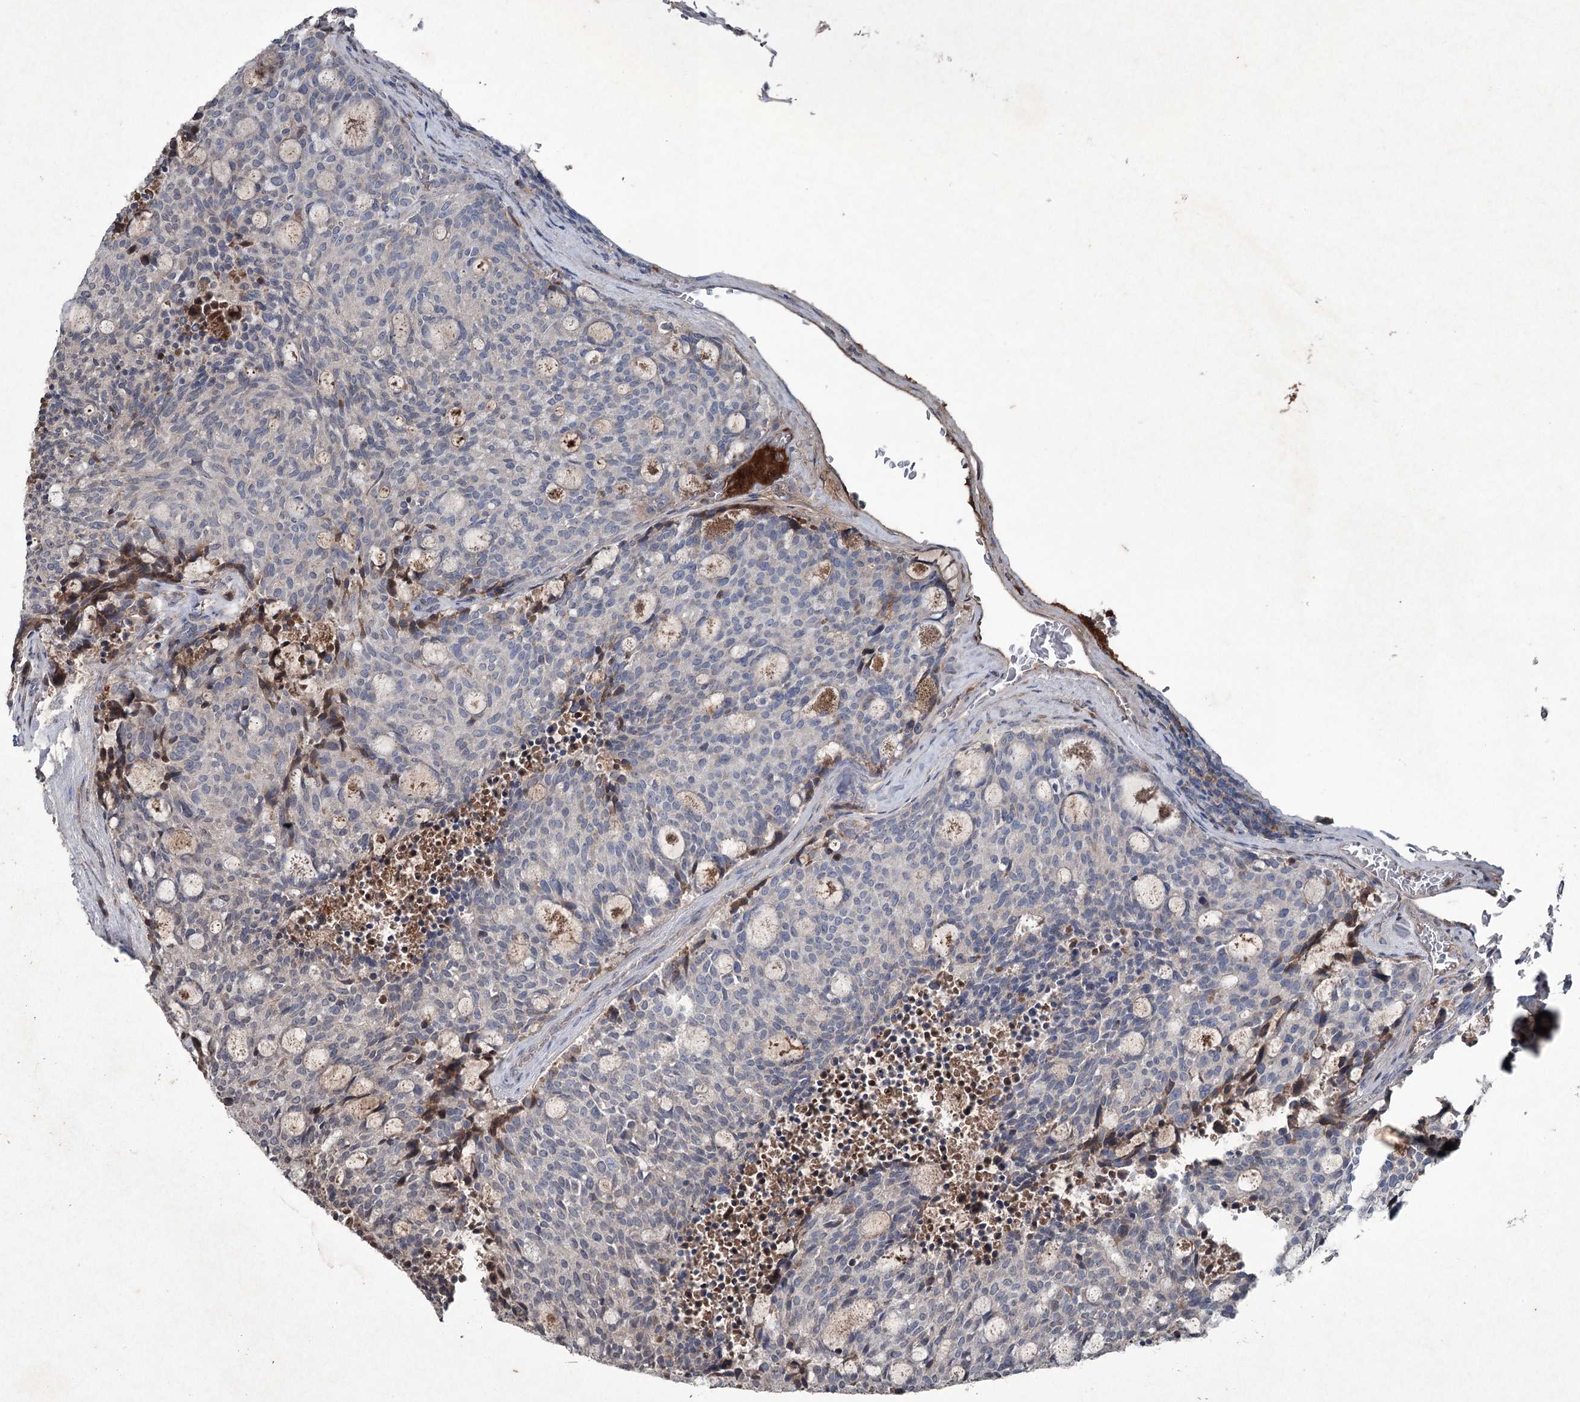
{"staining": {"intensity": "negative", "quantity": "none", "location": "none"}, "tissue": "carcinoid", "cell_type": "Tumor cells", "image_type": "cancer", "snomed": [{"axis": "morphology", "description": "Carcinoid, malignant, NOS"}, {"axis": "topography", "description": "Pancreas"}], "caption": "The photomicrograph displays no significant expression in tumor cells of carcinoid. (IHC, brightfield microscopy, high magnification).", "gene": "PGLYRP2", "patient": {"sex": "female", "age": 54}}